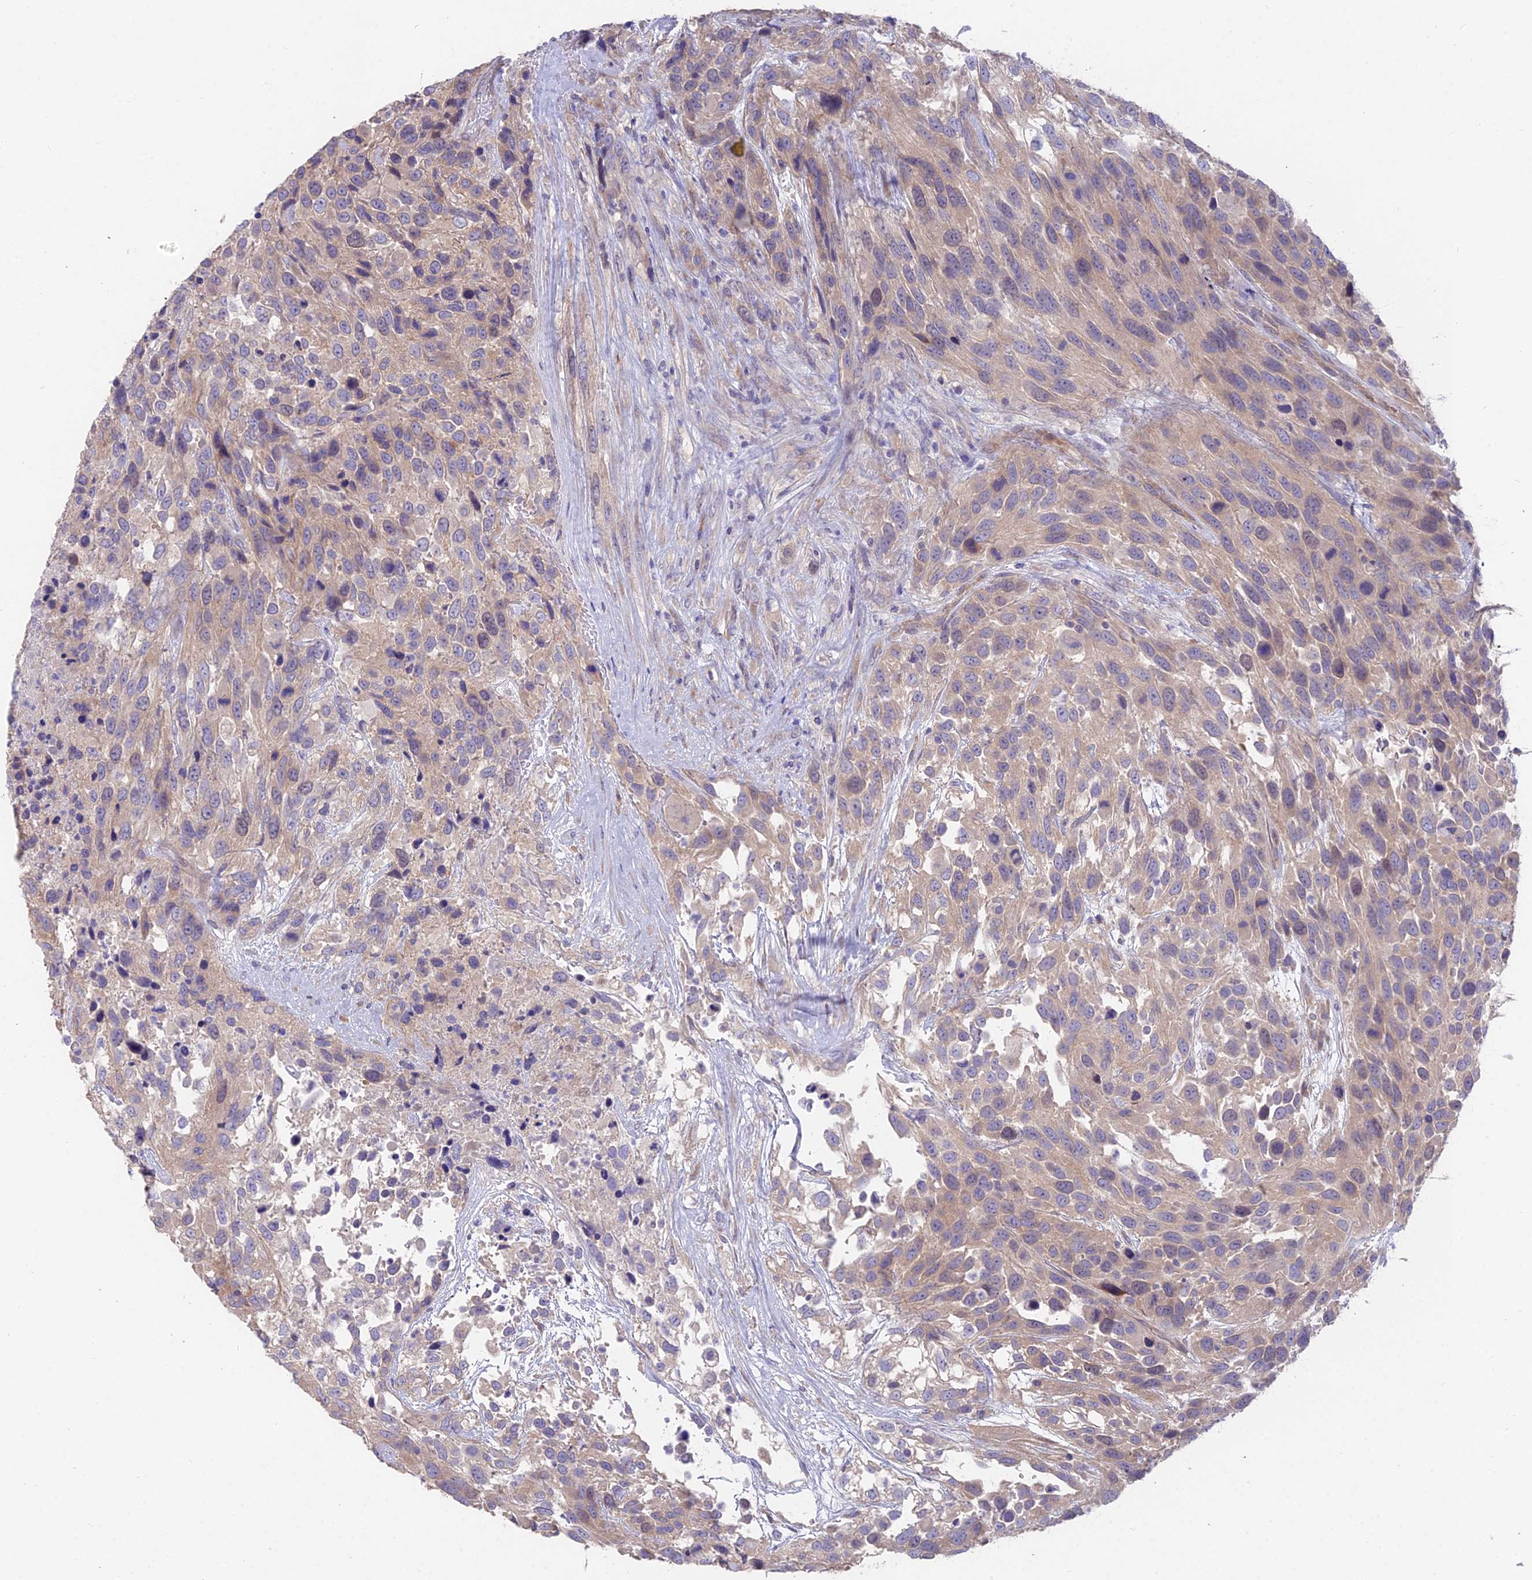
{"staining": {"intensity": "weak", "quantity": "<25%", "location": "cytoplasmic/membranous"}, "tissue": "urothelial cancer", "cell_type": "Tumor cells", "image_type": "cancer", "snomed": [{"axis": "morphology", "description": "Urothelial carcinoma, High grade"}, {"axis": "topography", "description": "Urinary bladder"}], "caption": "Protein analysis of urothelial cancer displays no significant staining in tumor cells.", "gene": "FAM168B", "patient": {"sex": "female", "age": 70}}